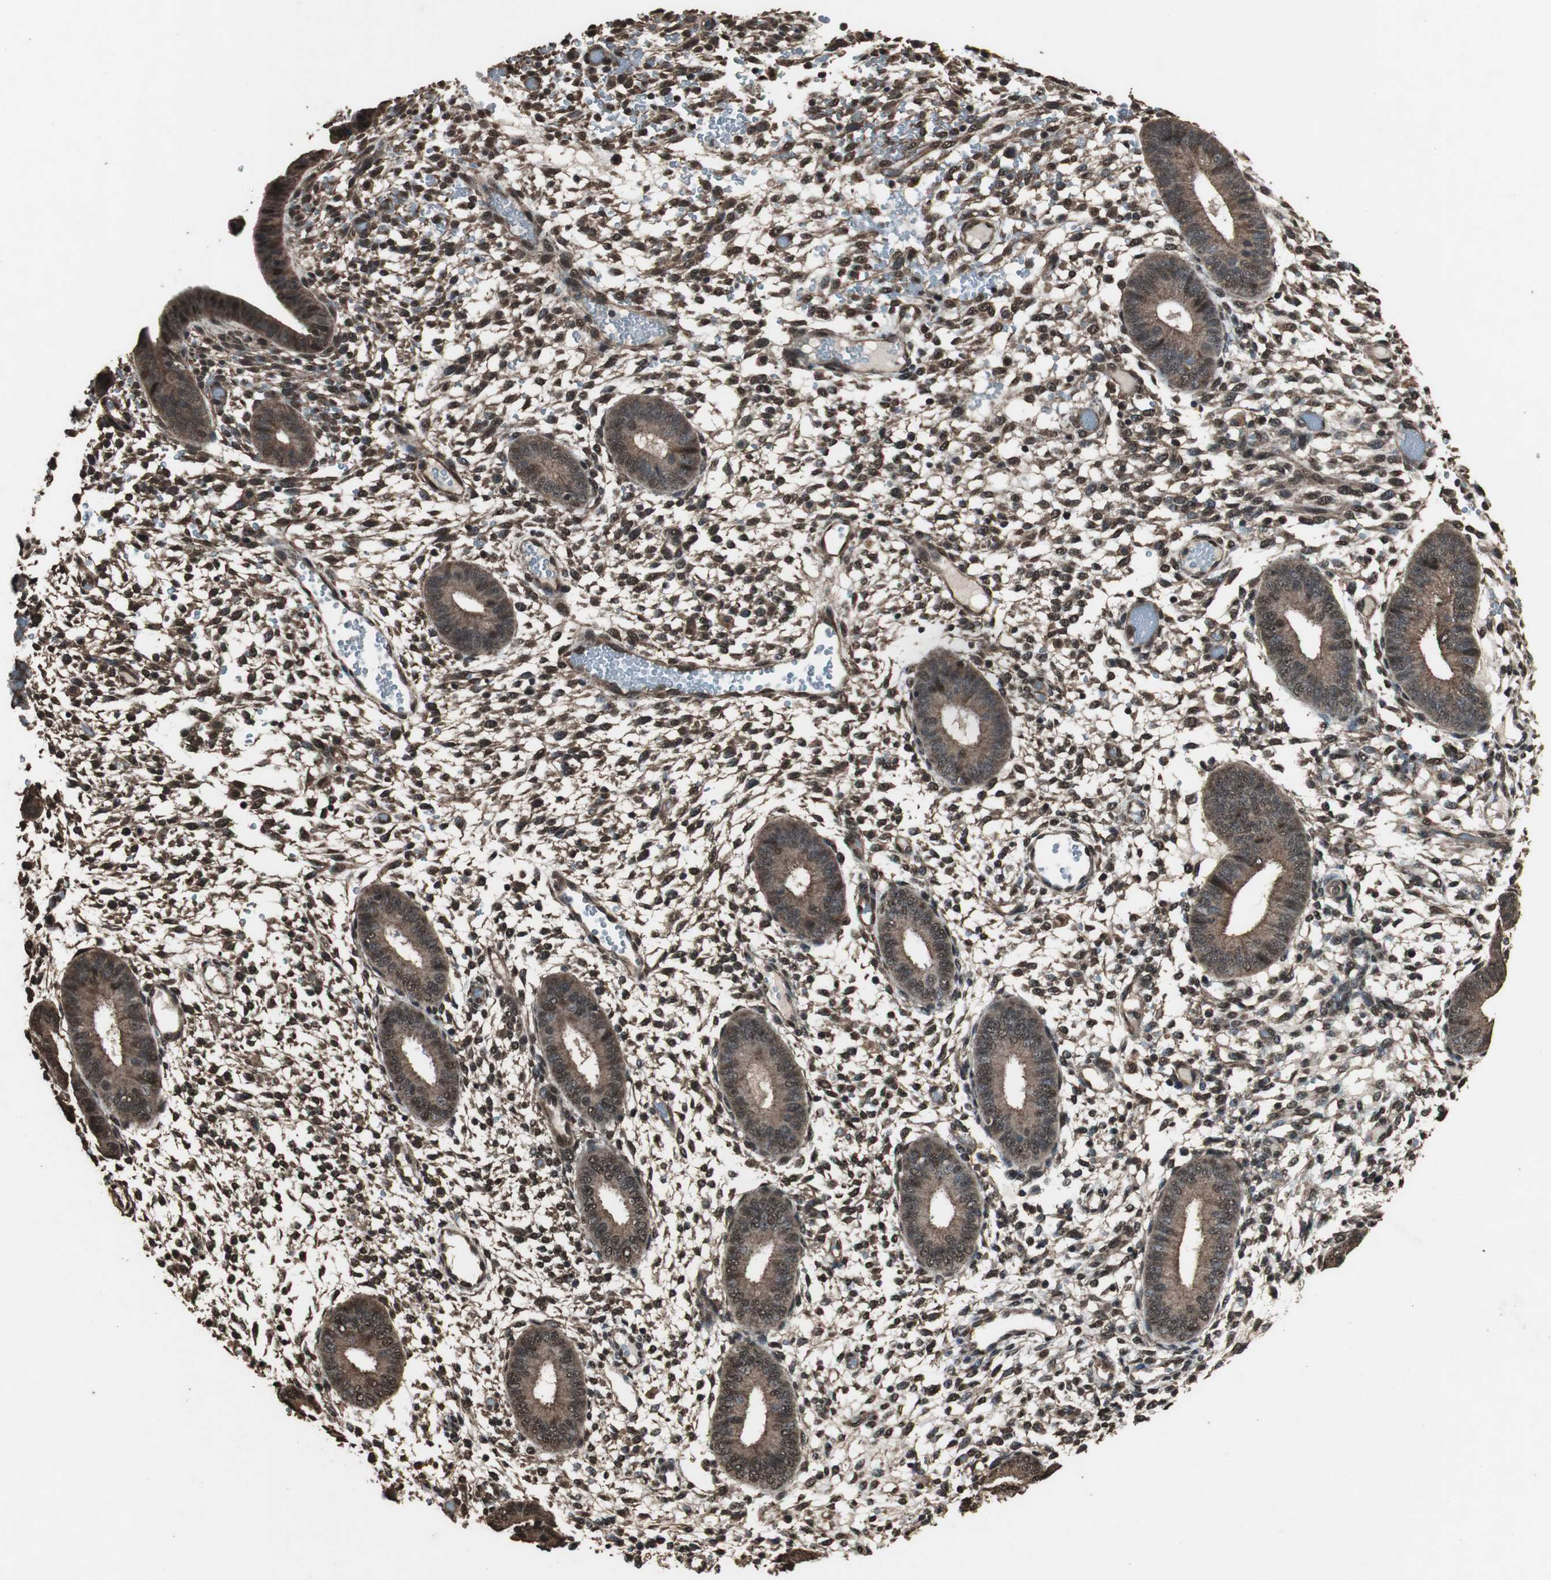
{"staining": {"intensity": "strong", "quantity": ">75%", "location": "nuclear"}, "tissue": "endometrium", "cell_type": "Cells in endometrial stroma", "image_type": "normal", "snomed": [{"axis": "morphology", "description": "Normal tissue, NOS"}, {"axis": "topography", "description": "Endometrium"}], "caption": "Endometrium stained with a brown dye exhibits strong nuclear positive staining in approximately >75% of cells in endometrial stroma.", "gene": "PPP1R13B", "patient": {"sex": "female", "age": 42}}